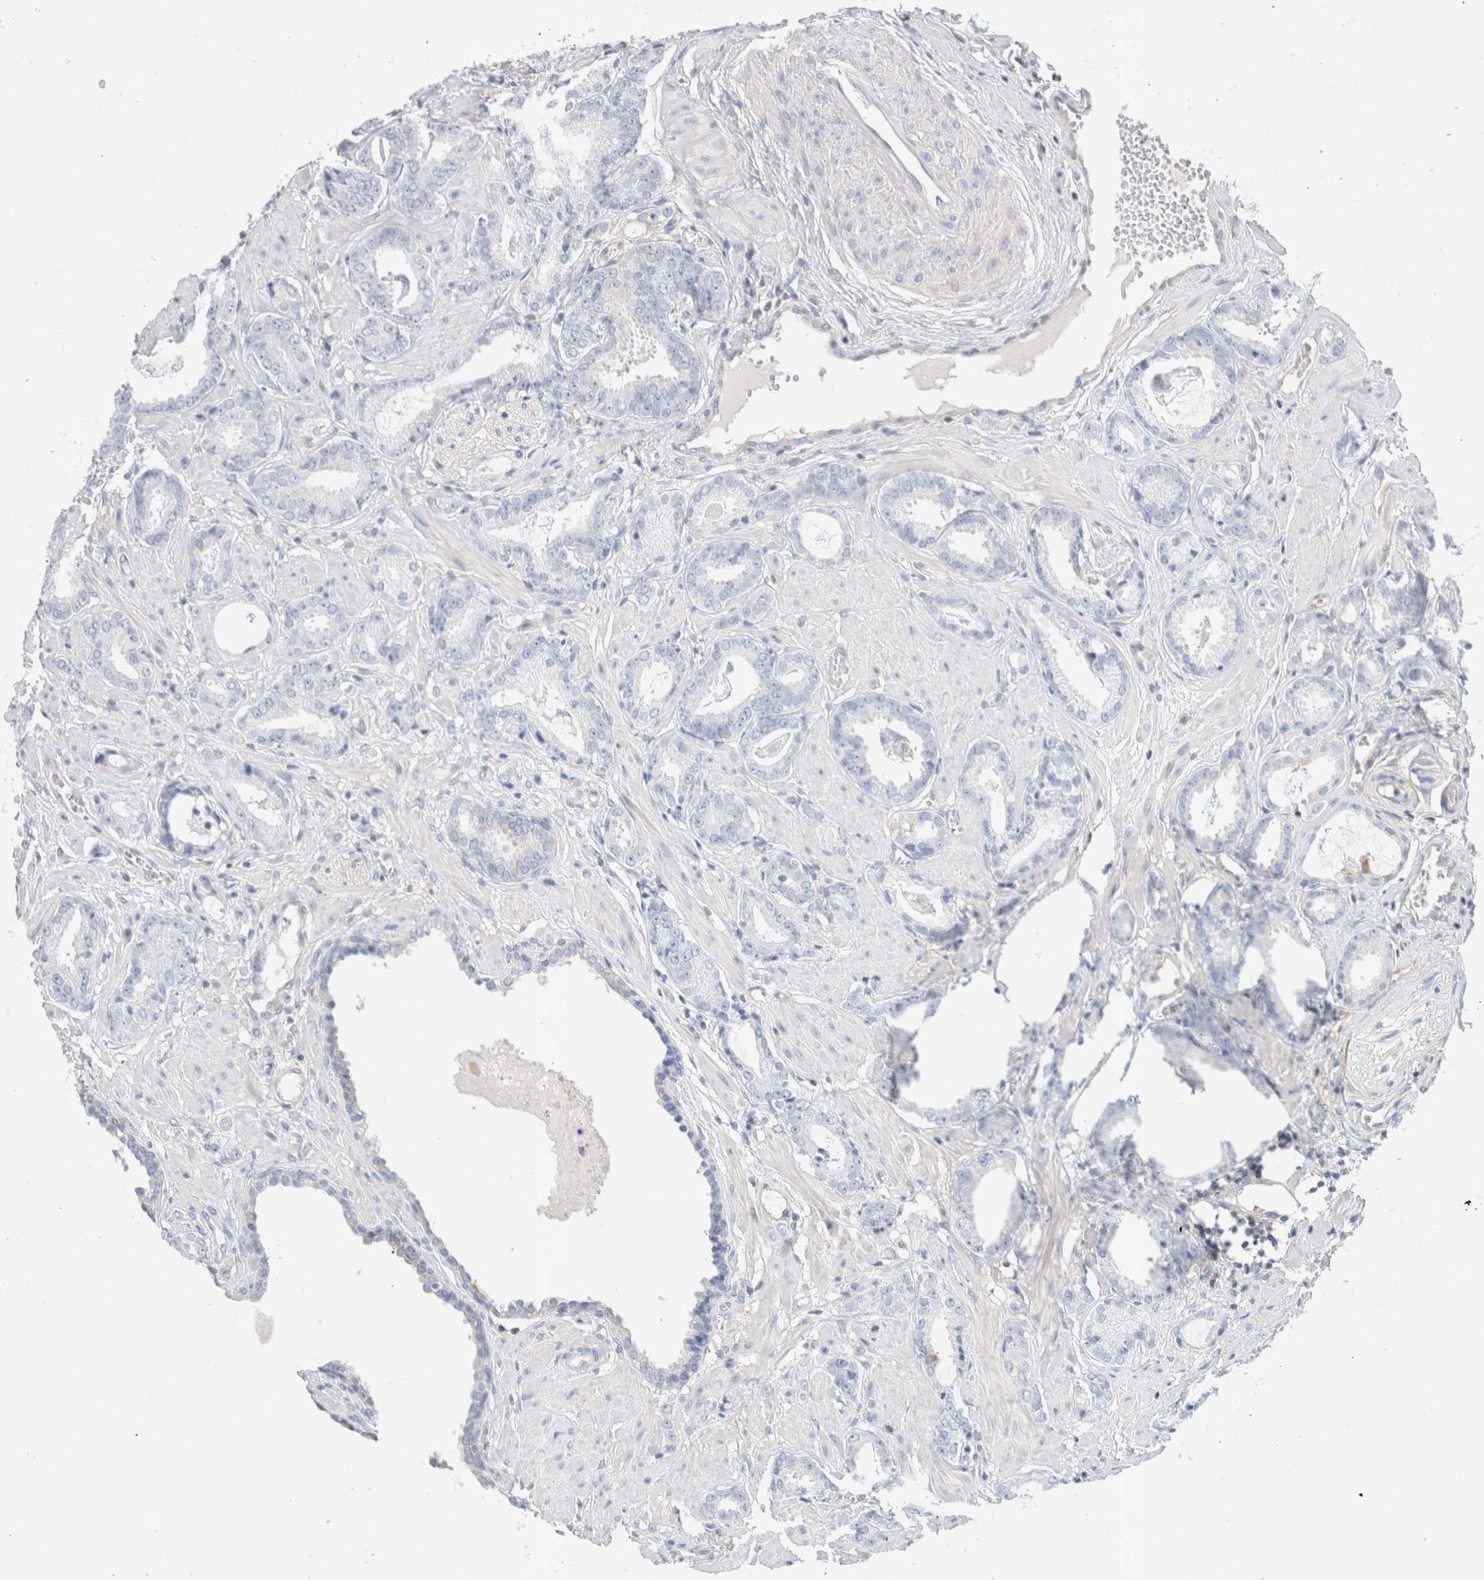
{"staining": {"intensity": "negative", "quantity": "none", "location": "none"}, "tissue": "prostate cancer", "cell_type": "Tumor cells", "image_type": "cancer", "snomed": [{"axis": "morphology", "description": "Adenocarcinoma, Low grade"}, {"axis": "topography", "description": "Prostate"}], "caption": "Tumor cells show no significant positivity in prostate cancer (adenocarcinoma (low-grade)). Brightfield microscopy of IHC stained with DAB (brown) and hematoxylin (blue), captured at high magnification.", "gene": "CAPN2", "patient": {"sex": "male", "age": 53}}